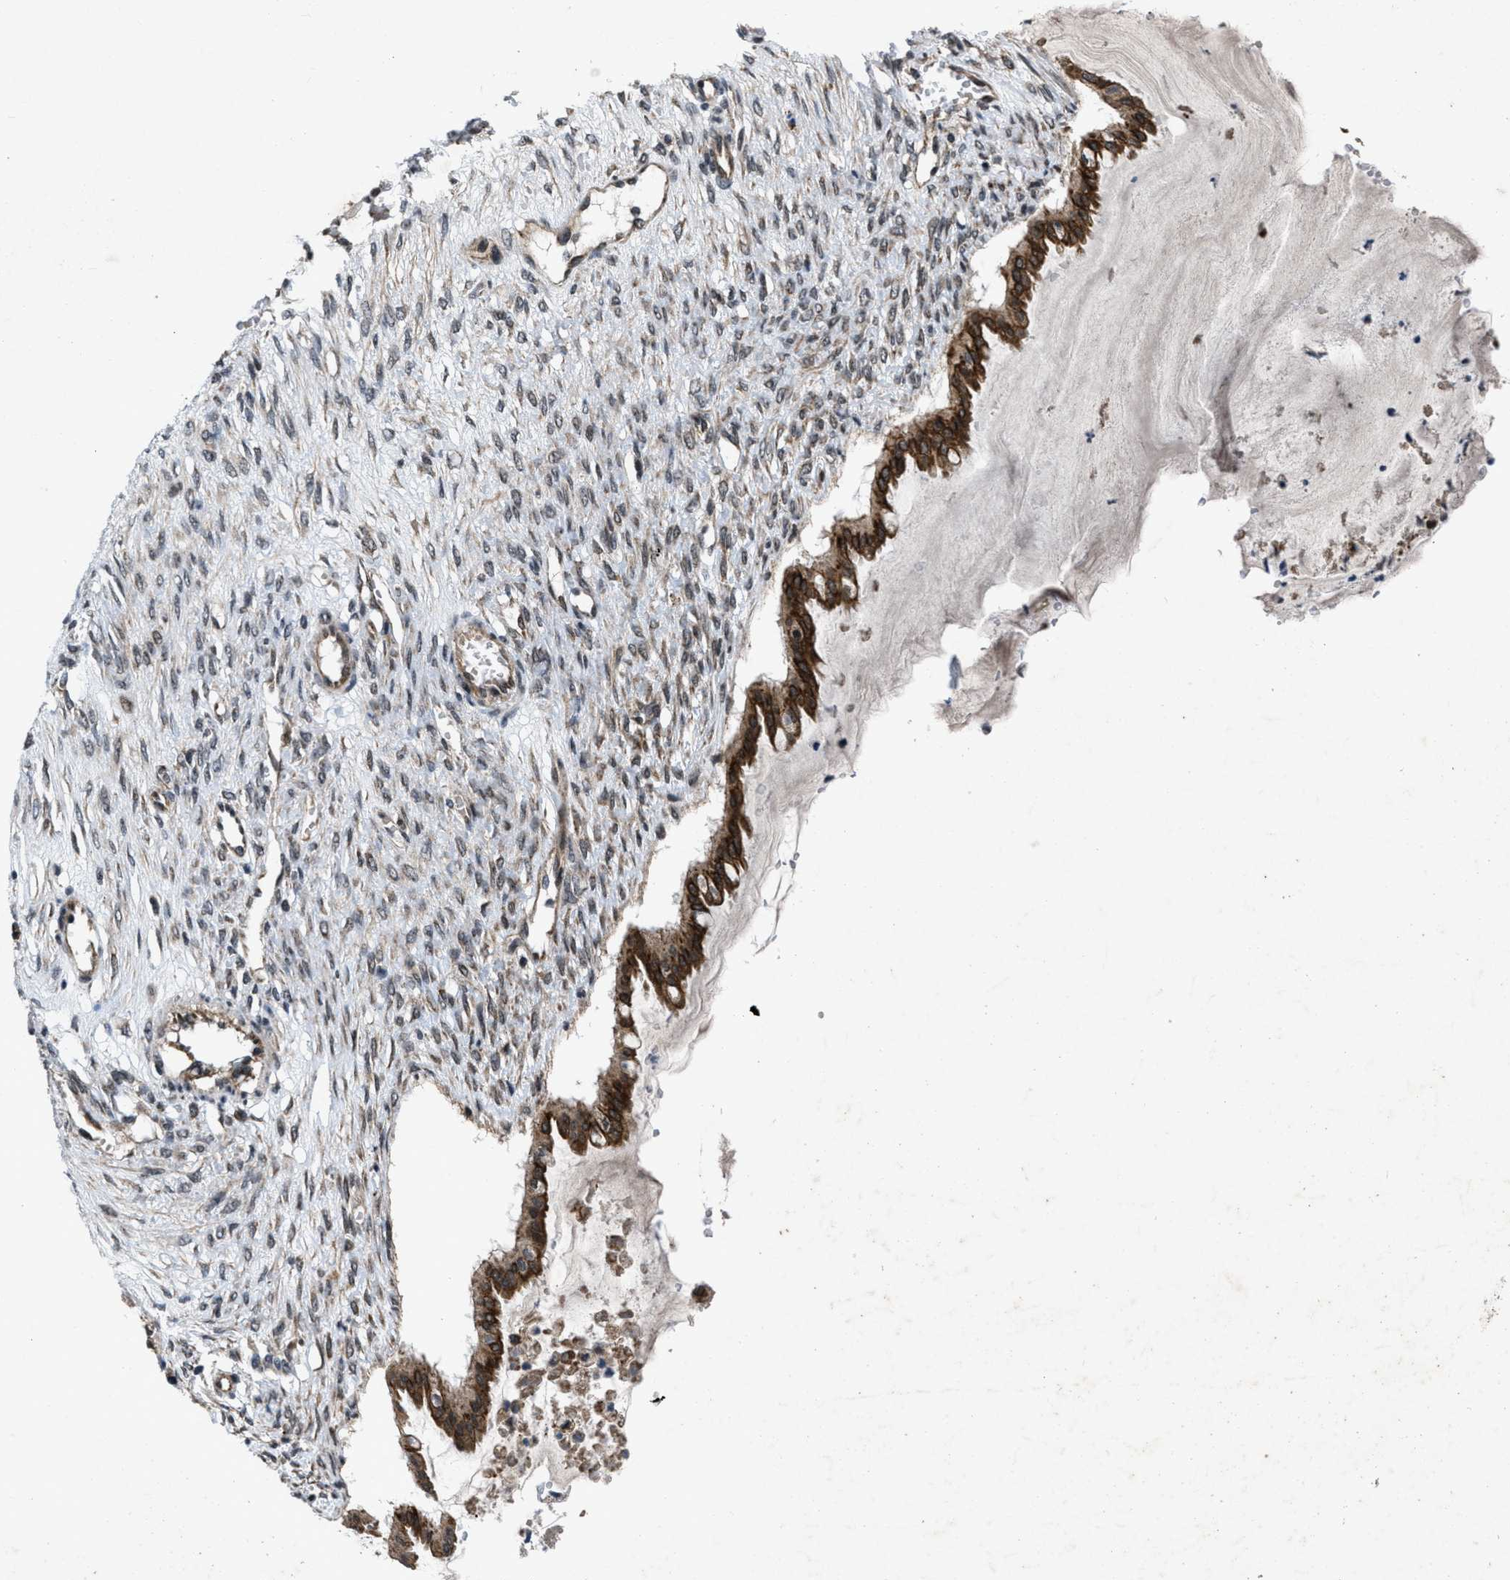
{"staining": {"intensity": "strong", "quantity": ">75%", "location": "cytoplasmic/membranous"}, "tissue": "ovarian cancer", "cell_type": "Tumor cells", "image_type": "cancer", "snomed": [{"axis": "morphology", "description": "Cystadenocarcinoma, mucinous, NOS"}, {"axis": "topography", "description": "Ovary"}], "caption": "Protein expression analysis of mucinous cystadenocarcinoma (ovarian) exhibits strong cytoplasmic/membranous positivity in about >75% of tumor cells.", "gene": "ZNHIT1", "patient": {"sex": "female", "age": 73}}